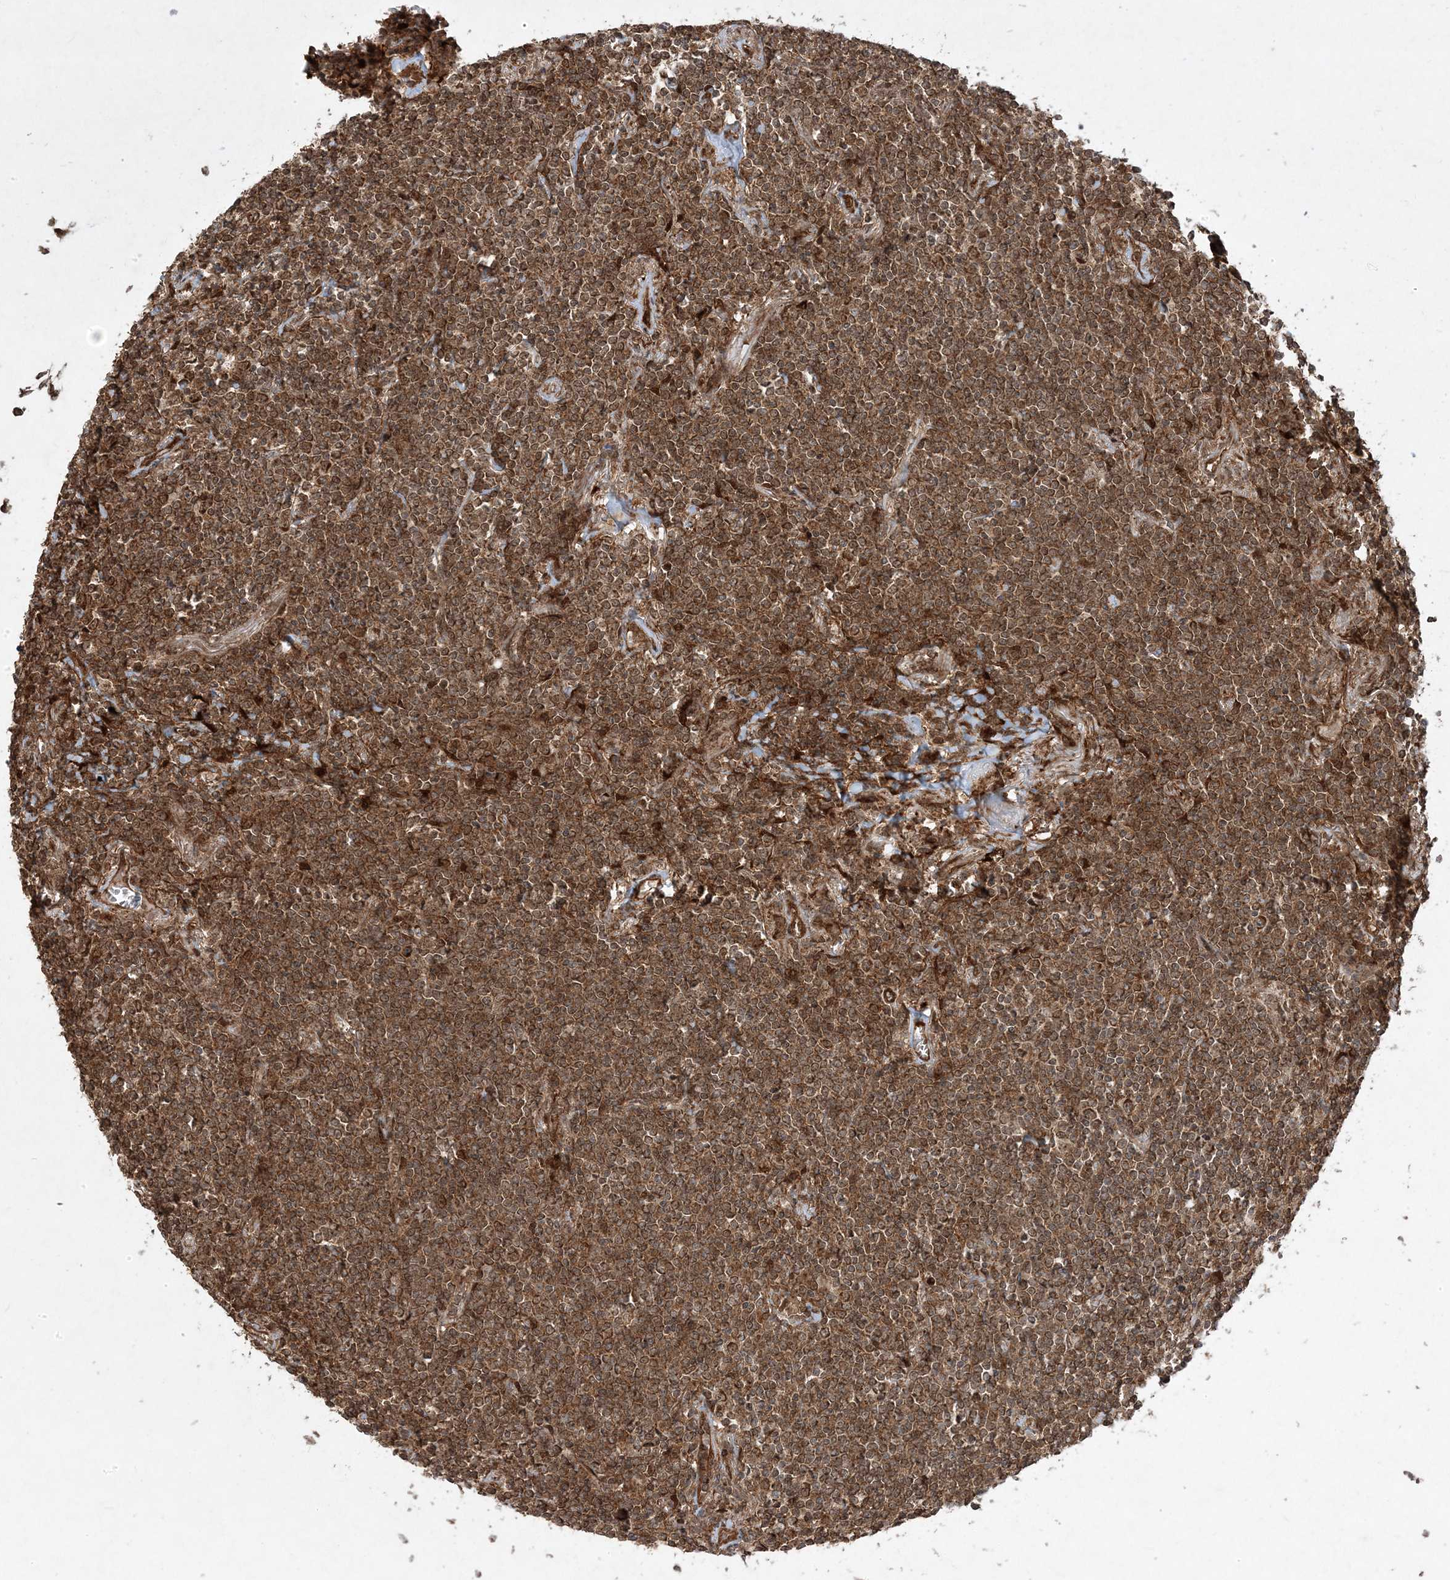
{"staining": {"intensity": "moderate", "quantity": ">75%", "location": "cytoplasmic/membranous,nuclear"}, "tissue": "lymphoma", "cell_type": "Tumor cells", "image_type": "cancer", "snomed": [{"axis": "morphology", "description": "Malignant lymphoma, non-Hodgkin's type, Low grade"}, {"axis": "topography", "description": "Lung"}], "caption": "Immunohistochemical staining of human lymphoma demonstrates medium levels of moderate cytoplasmic/membranous and nuclear expression in approximately >75% of tumor cells.", "gene": "PLEKHM2", "patient": {"sex": "female", "age": 71}}